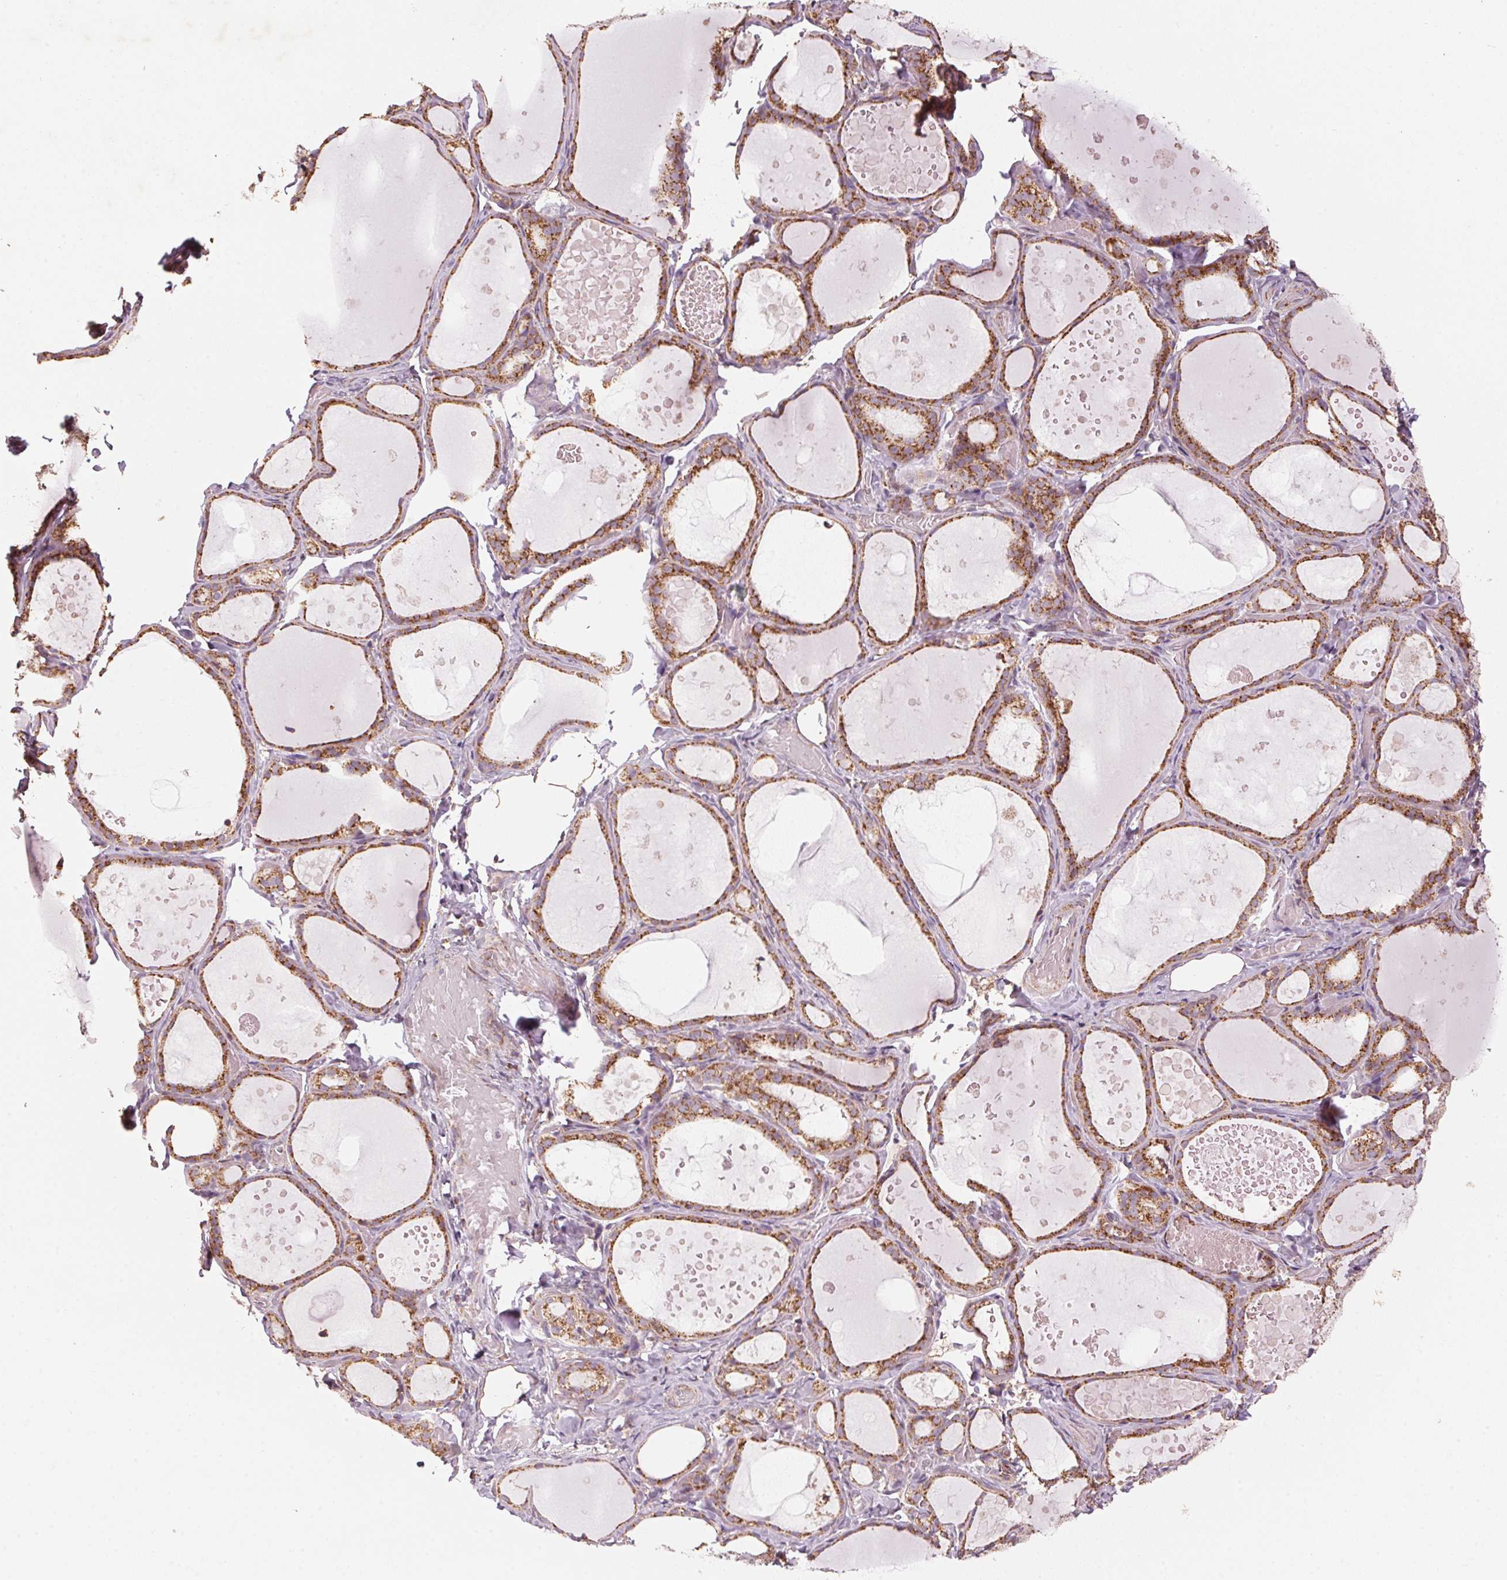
{"staining": {"intensity": "moderate", "quantity": ">75%", "location": "cytoplasmic/membranous"}, "tissue": "thyroid gland", "cell_type": "Glandular cells", "image_type": "normal", "snomed": [{"axis": "morphology", "description": "Normal tissue, NOS"}, {"axis": "topography", "description": "Thyroid gland"}], "caption": "A high-resolution micrograph shows immunohistochemistry staining of normal thyroid gland, which reveals moderate cytoplasmic/membranous staining in about >75% of glandular cells.", "gene": "TOMM70", "patient": {"sex": "female", "age": 56}}